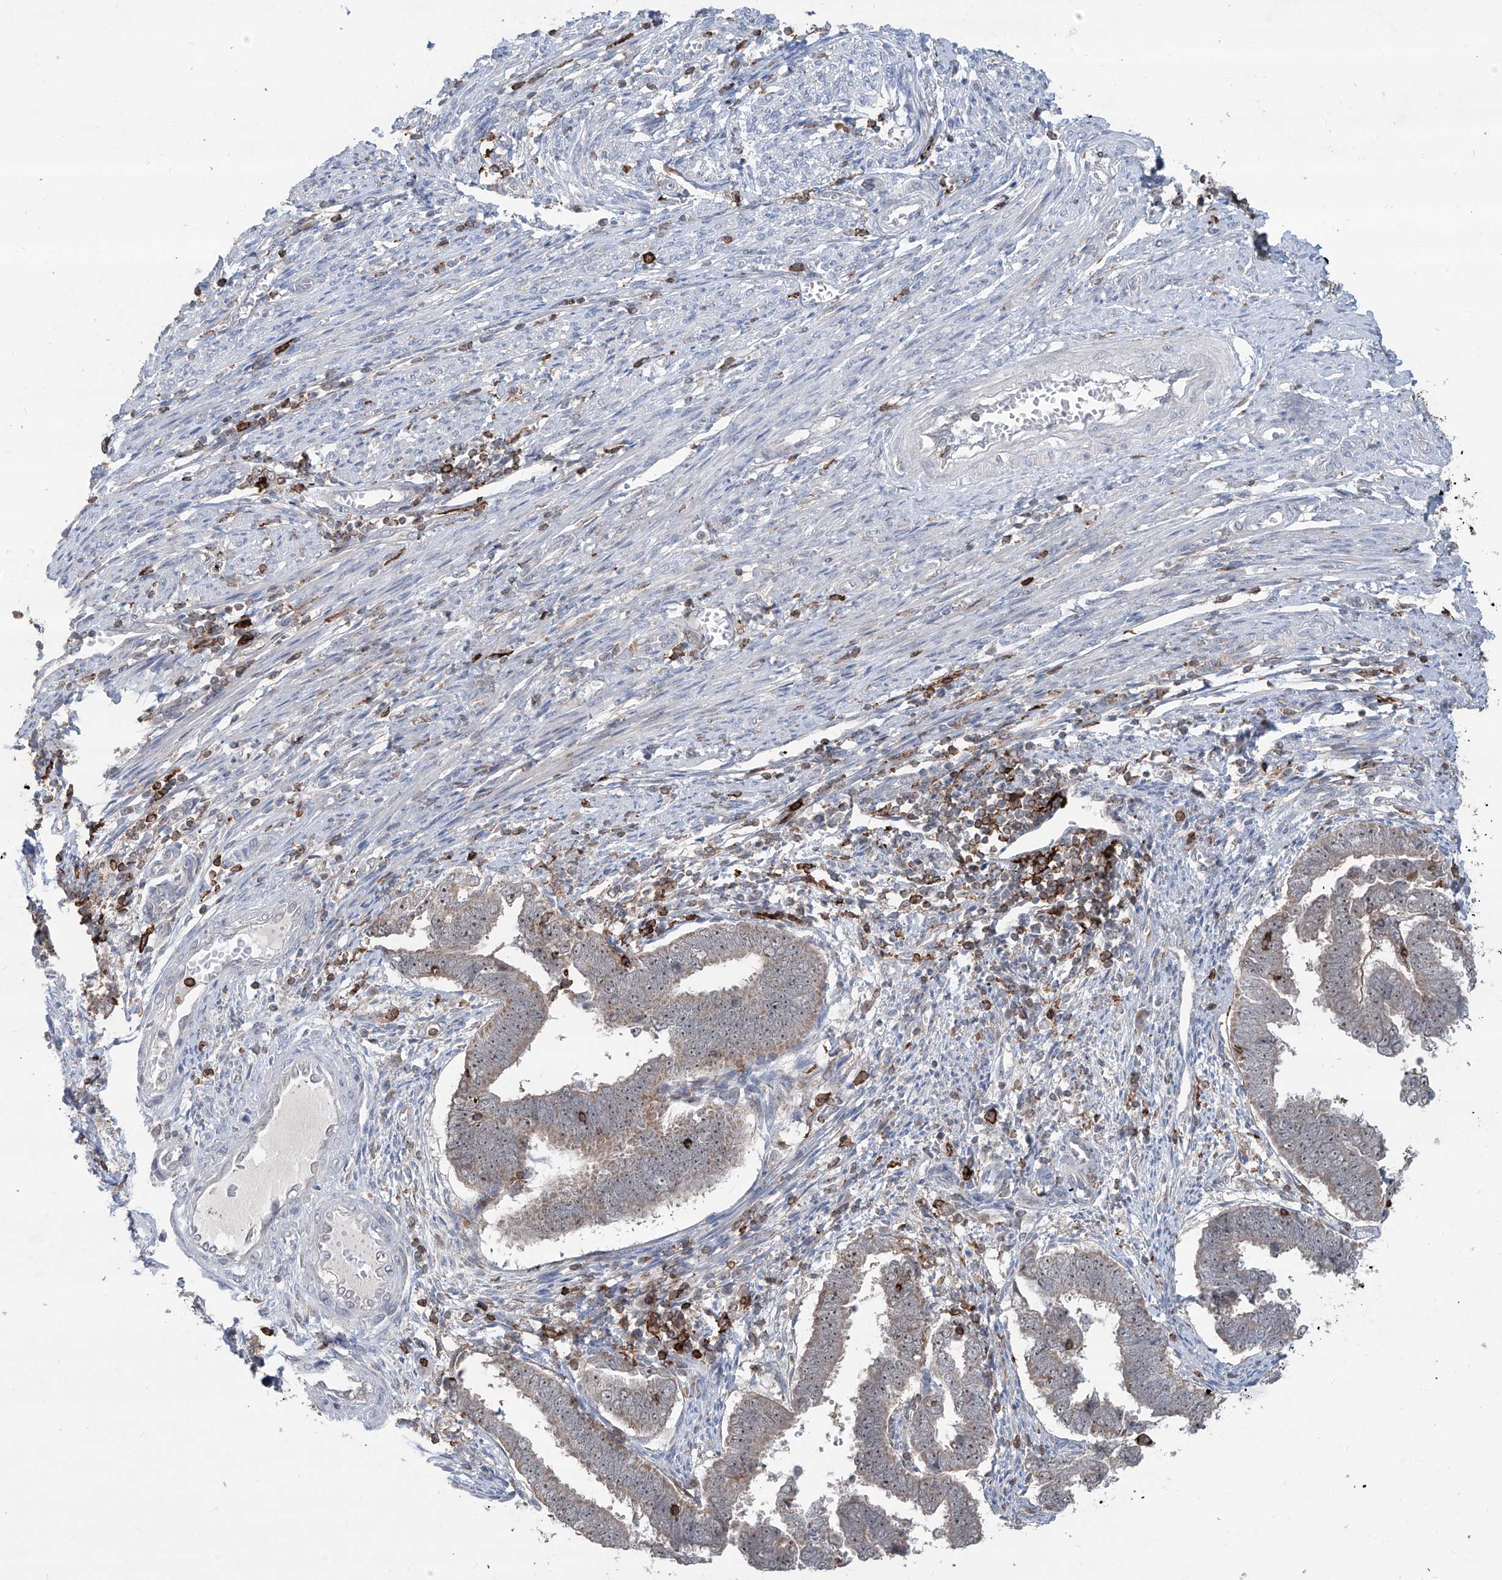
{"staining": {"intensity": "weak", "quantity": ">75%", "location": "nuclear"}, "tissue": "endometrial cancer", "cell_type": "Tumor cells", "image_type": "cancer", "snomed": [{"axis": "morphology", "description": "Adenocarcinoma, NOS"}, {"axis": "topography", "description": "Endometrium"}], "caption": "Protein staining reveals weak nuclear staining in approximately >75% of tumor cells in adenocarcinoma (endometrial).", "gene": "ZBTB48", "patient": {"sex": "female", "age": 75}}